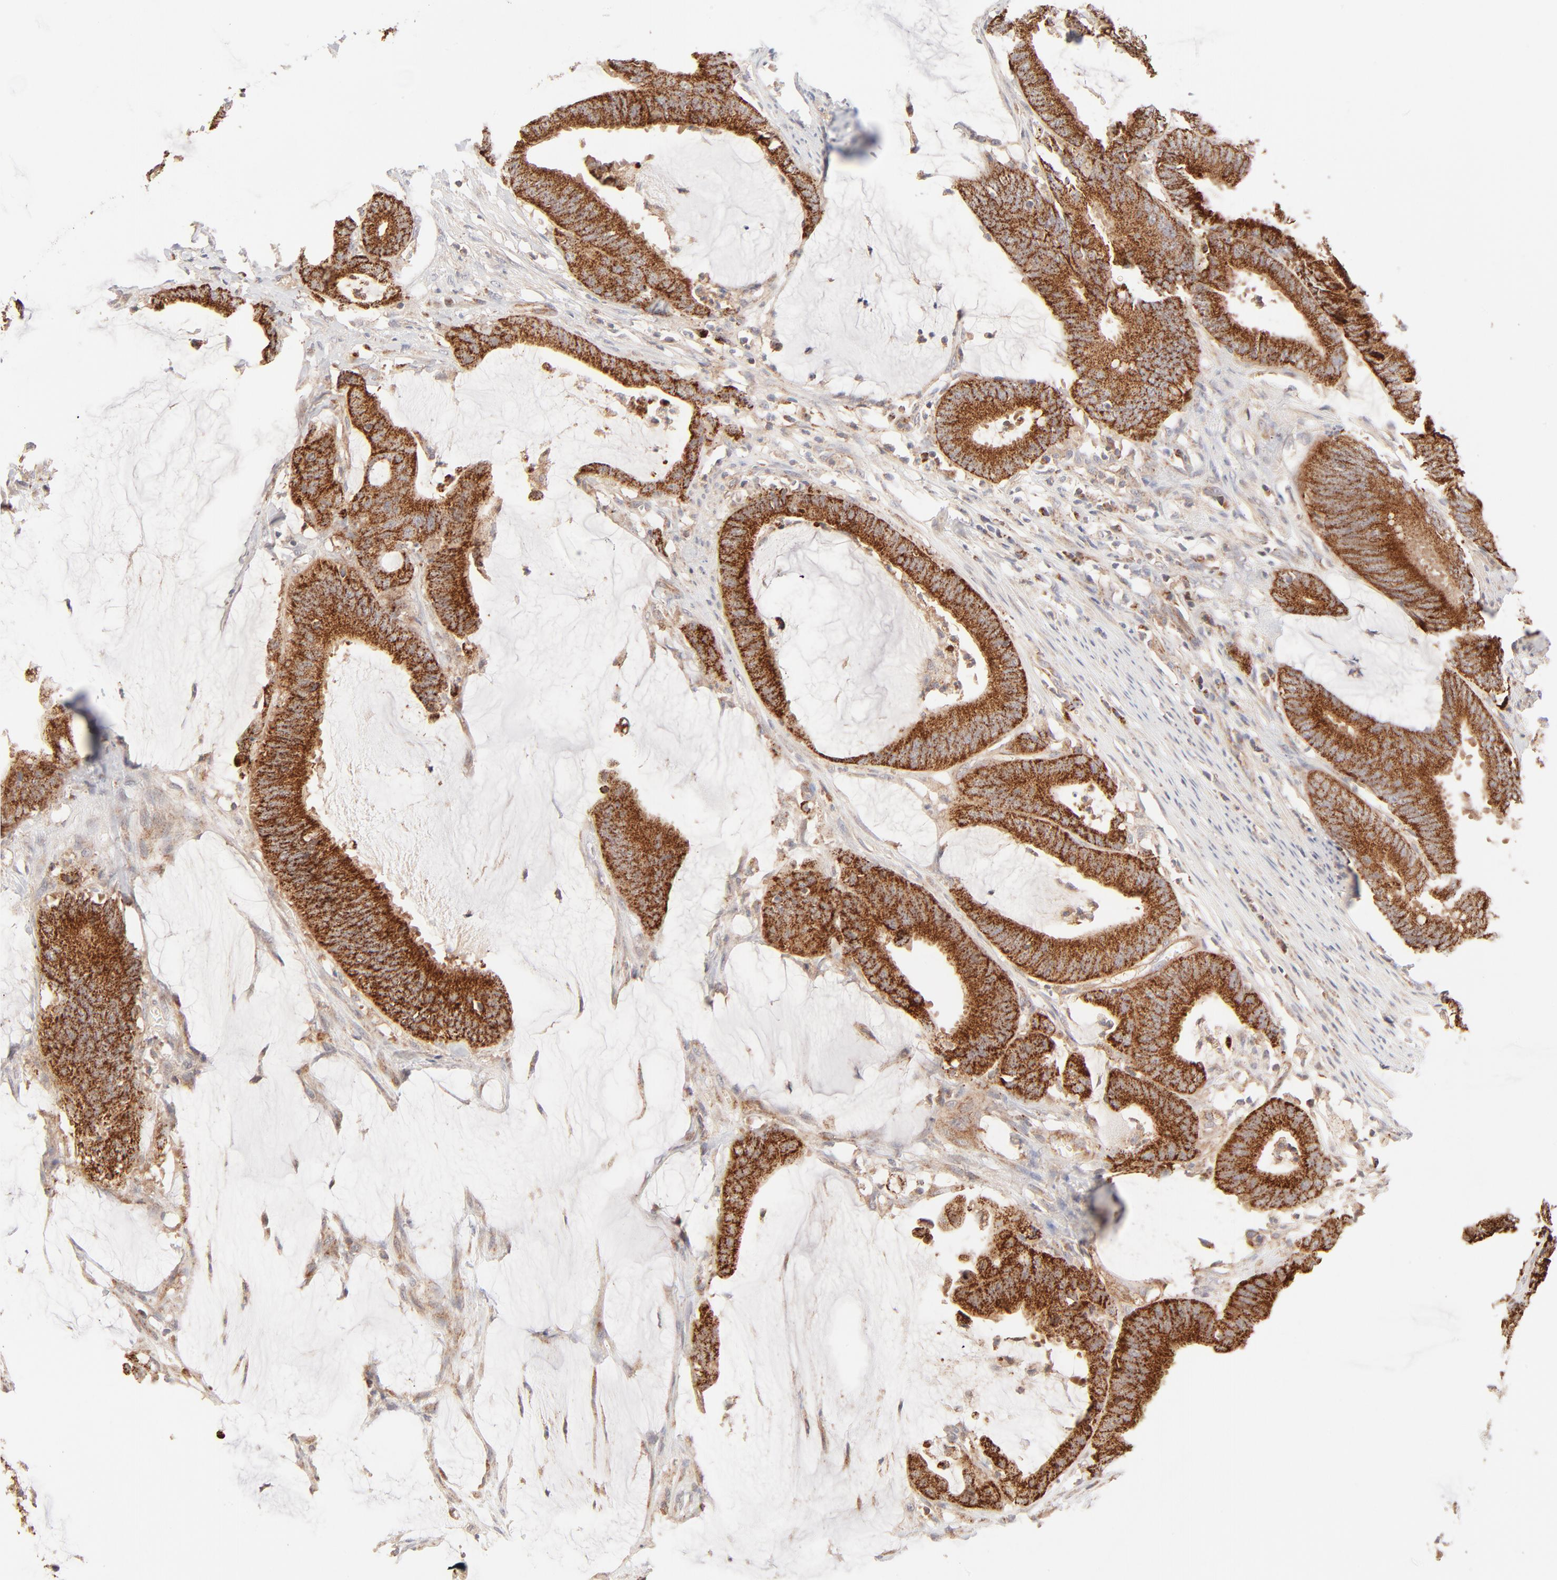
{"staining": {"intensity": "strong", "quantity": ">75%", "location": "cytoplasmic/membranous"}, "tissue": "colorectal cancer", "cell_type": "Tumor cells", "image_type": "cancer", "snomed": [{"axis": "morphology", "description": "Adenocarcinoma, NOS"}, {"axis": "topography", "description": "Rectum"}], "caption": "Adenocarcinoma (colorectal) stained with a protein marker demonstrates strong staining in tumor cells.", "gene": "CSPG4", "patient": {"sex": "female", "age": 66}}